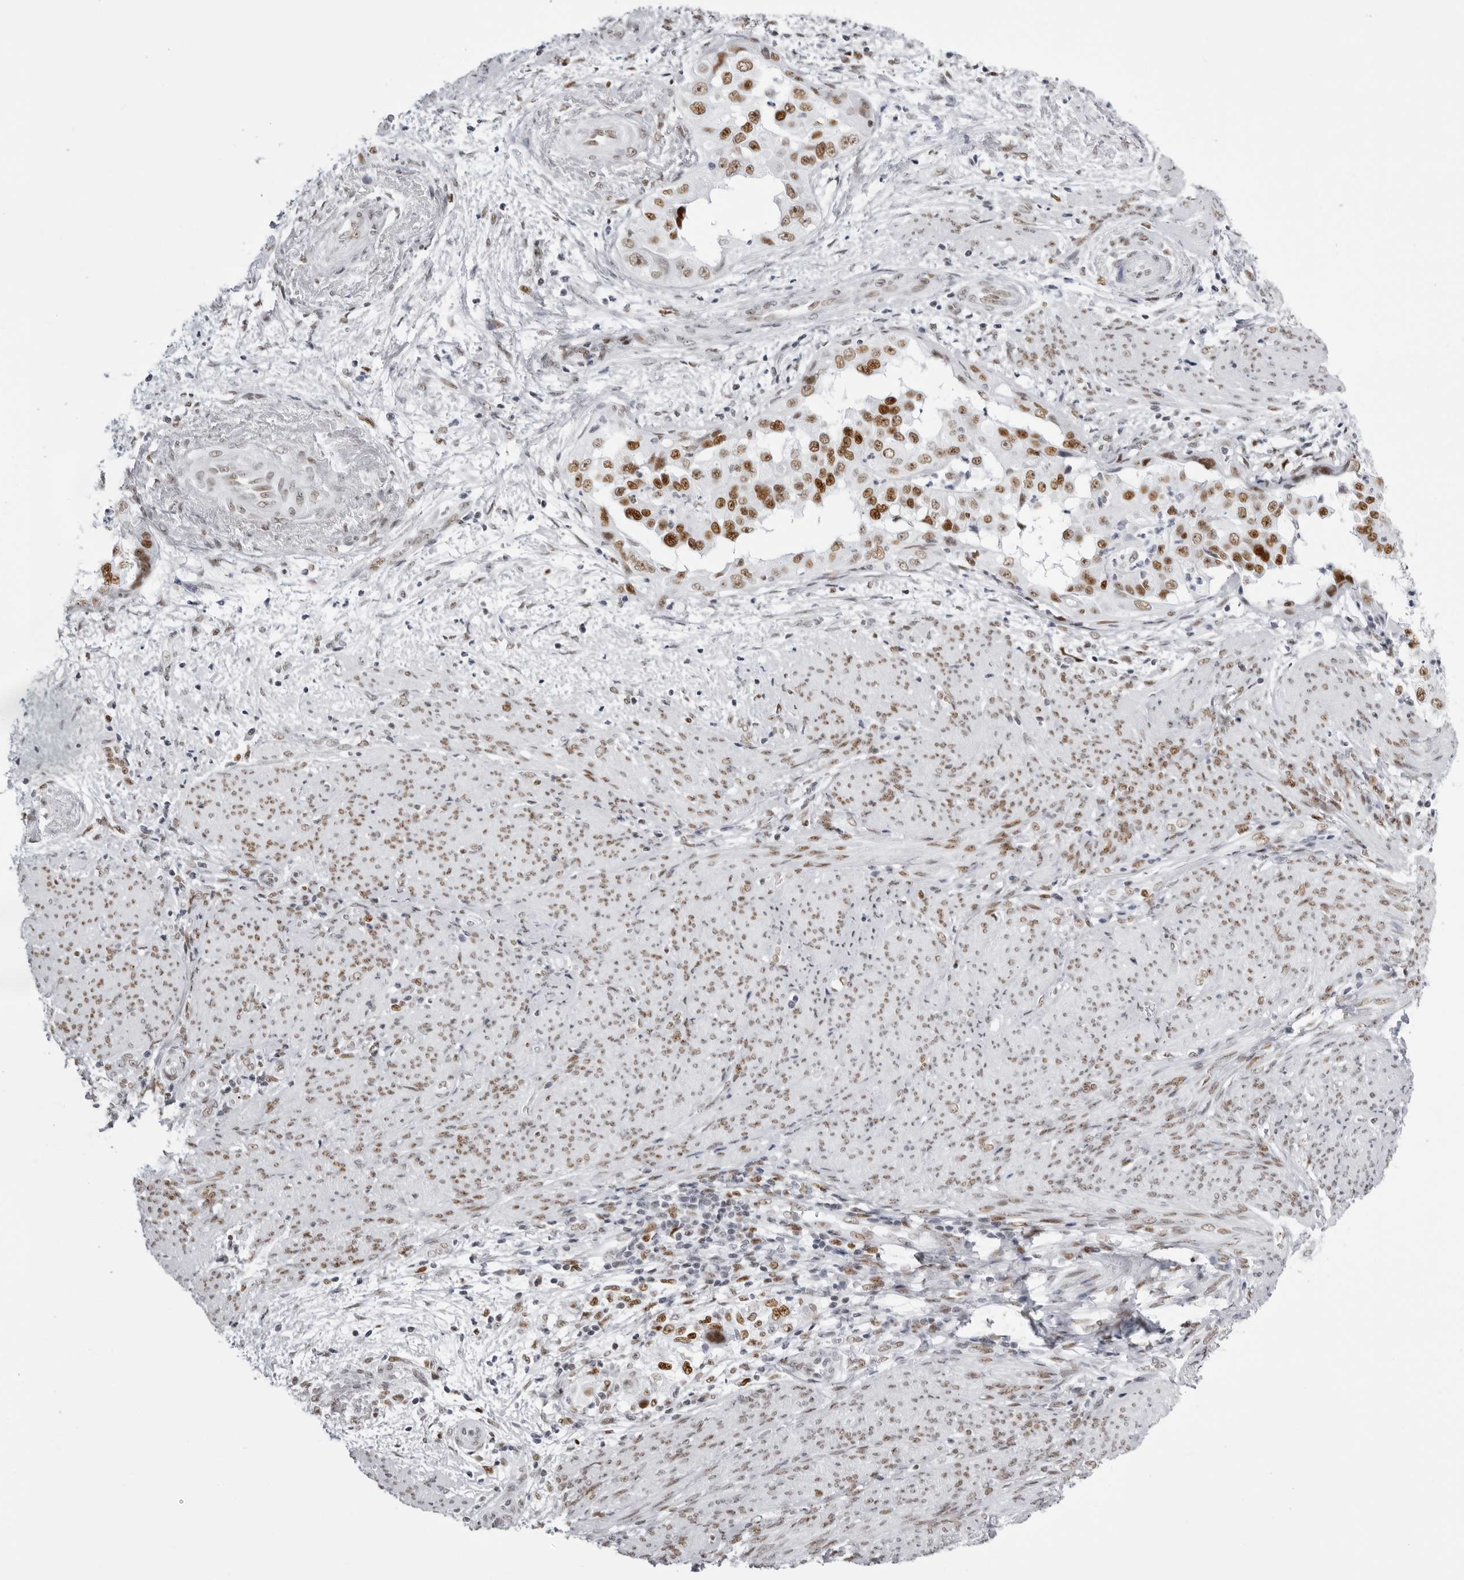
{"staining": {"intensity": "moderate", "quantity": ">75%", "location": "nuclear"}, "tissue": "endometrial cancer", "cell_type": "Tumor cells", "image_type": "cancer", "snomed": [{"axis": "morphology", "description": "Adenocarcinoma, NOS"}, {"axis": "topography", "description": "Endometrium"}], "caption": "Immunohistochemical staining of adenocarcinoma (endometrial) exhibits medium levels of moderate nuclear protein staining in approximately >75% of tumor cells.", "gene": "IRF2BP2", "patient": {"sex": "female", "age": 85}}